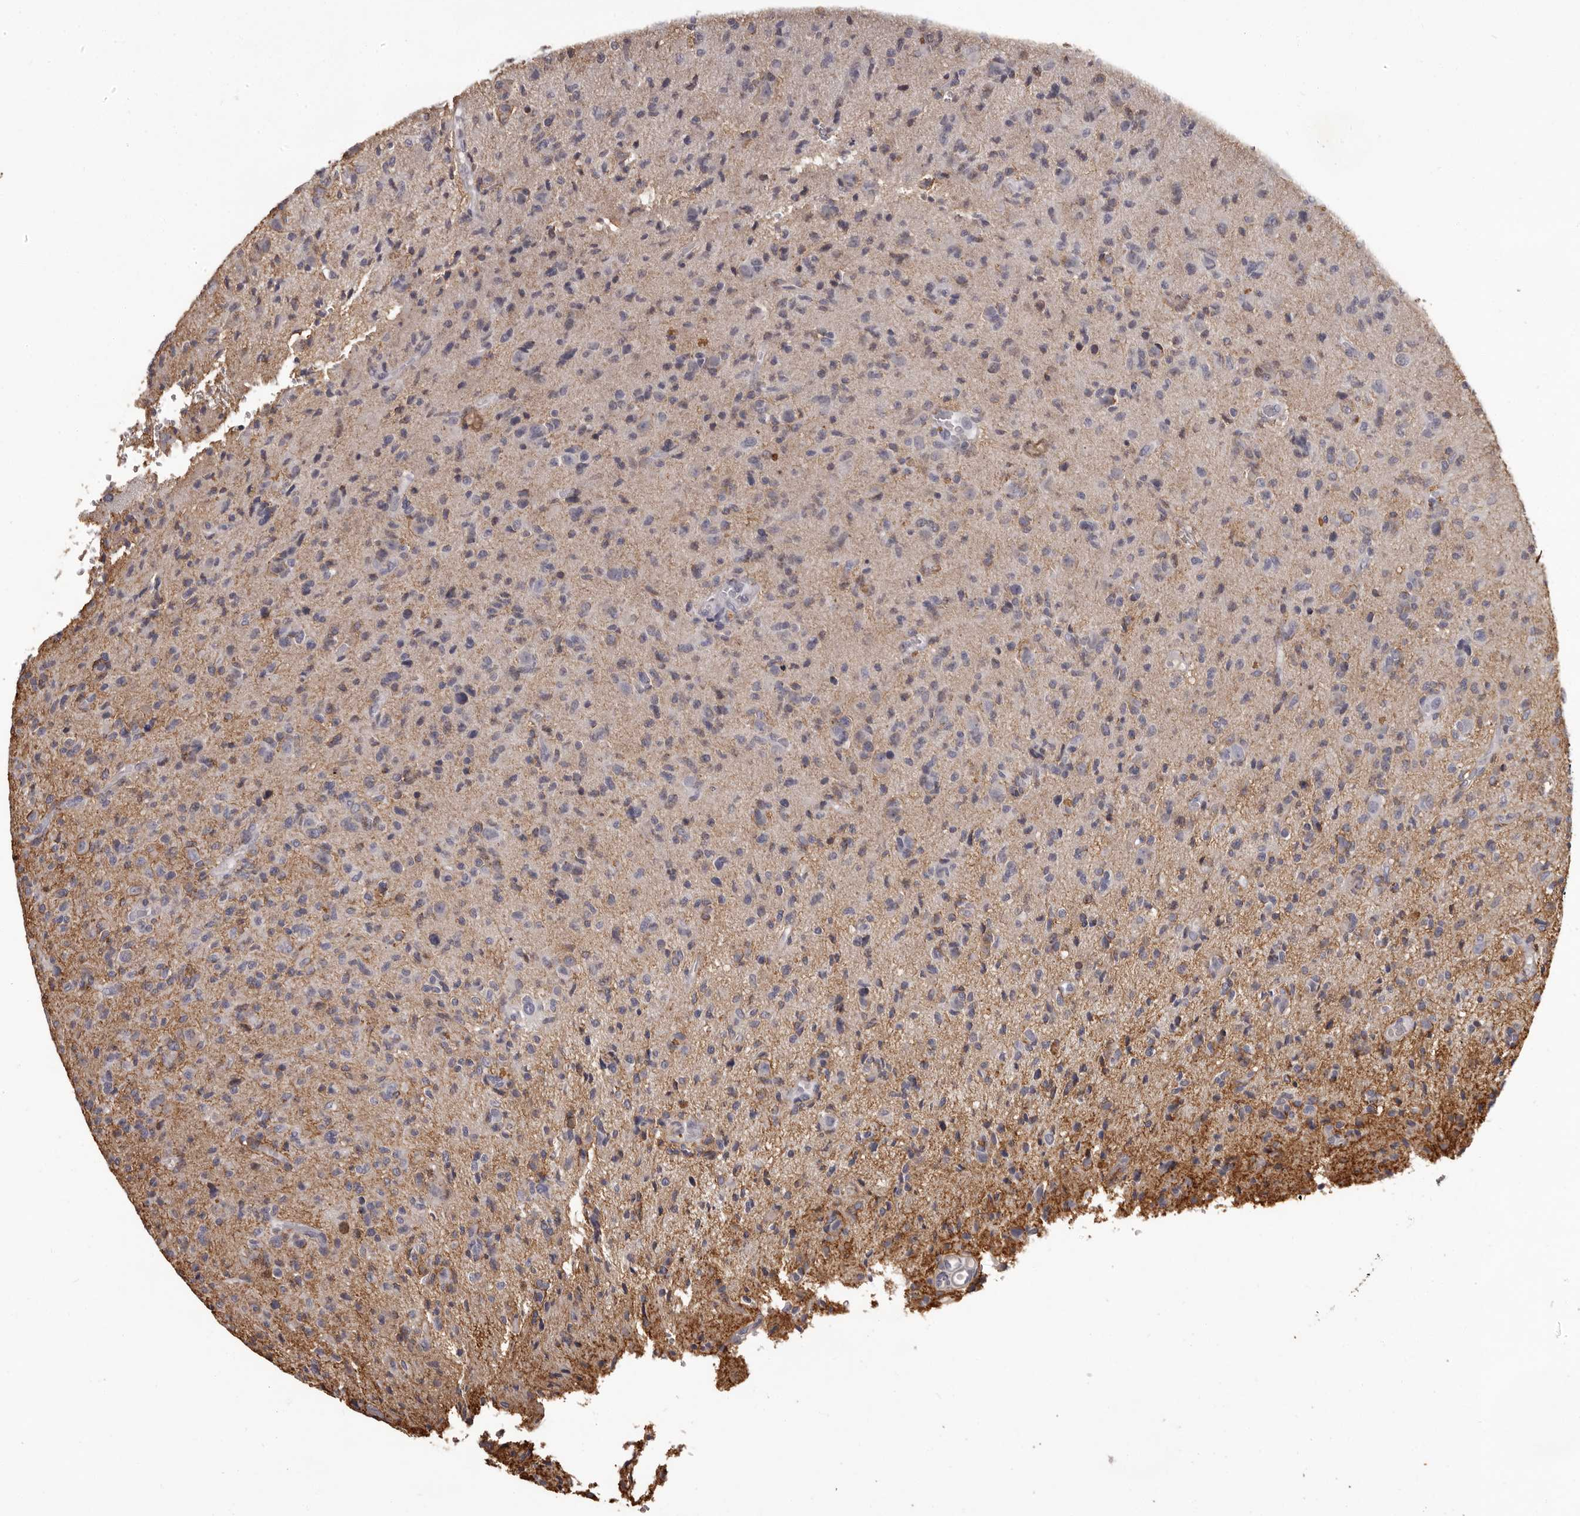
{"staining": {"intensity": "negative", "quantity": "none", "location": "none"}, "tissue": "glioma", "cell_type": "Tumor cells", "image_type": "cancer", "snomed": [{"axis": "morphology", "description": "Glioma, malignant, High grade"}, {"axis": "topography", "description": "Brain"}], "caption": "This is an IHC photomicrograph of human glioma. There is no positivity in tumor cells.", "gene": "GPR78", "patient": {"sex": "female", "age": 57}}